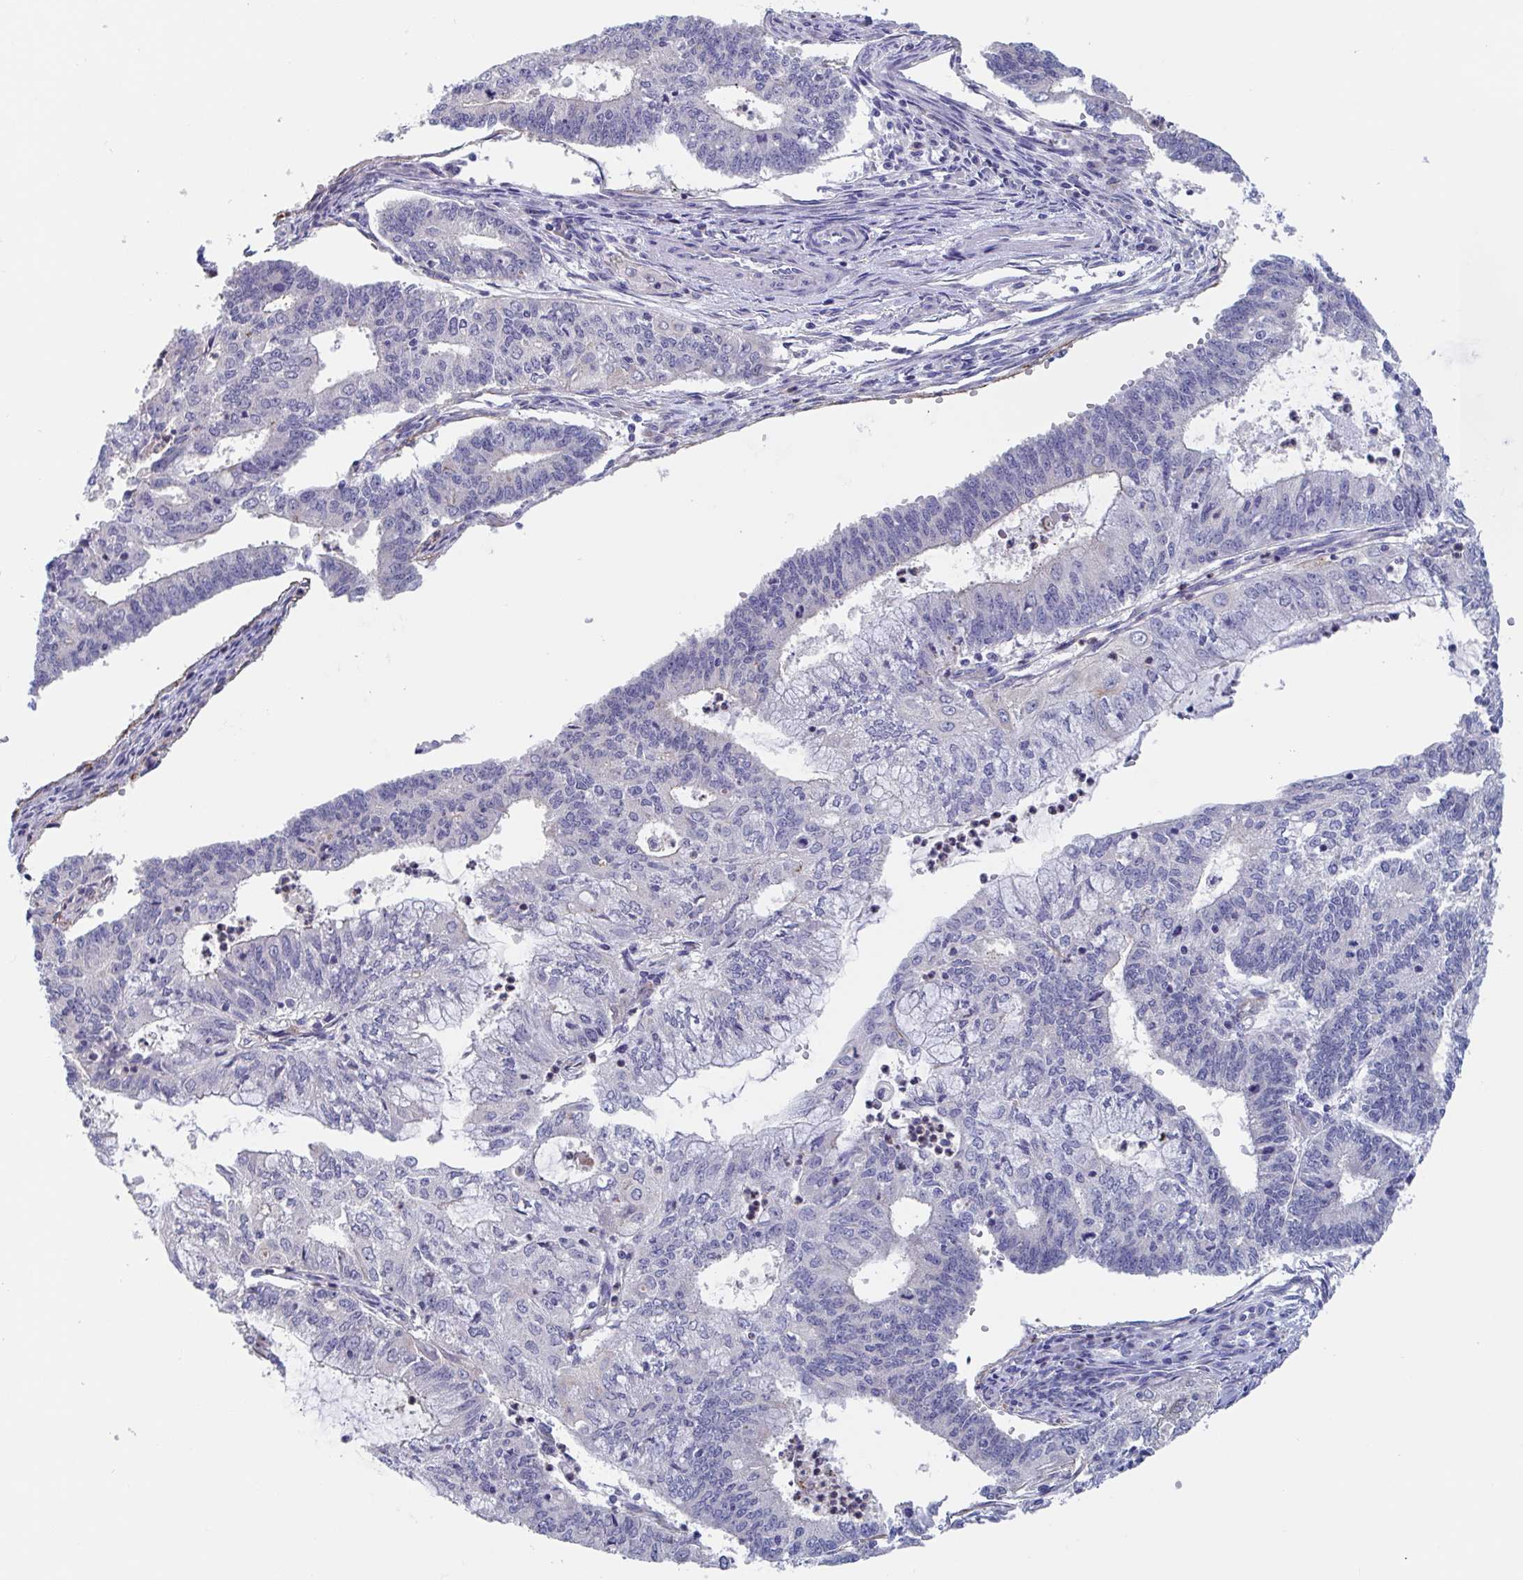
{"staining": {"intensity": "negative", "quantity": "none", "location": "none"}, "tissue": "endometrial cancer", "cell_type": "Tumor cells", "image_type": "cancer", "snomed": [{"axis": "morphology", "description": "Adenocarcinoma, NOS"}, {"axis": "topography", "description": "Endometrium"}], "caption": "Immunohistochemistry (IHC) image of neoplastic tissue: human endometrial adenocarcinoma stained with DAB reveals no significant protein staining in tumor cells.", "gene": "ST14", "patient": {"sex": "female", "age": 61}}